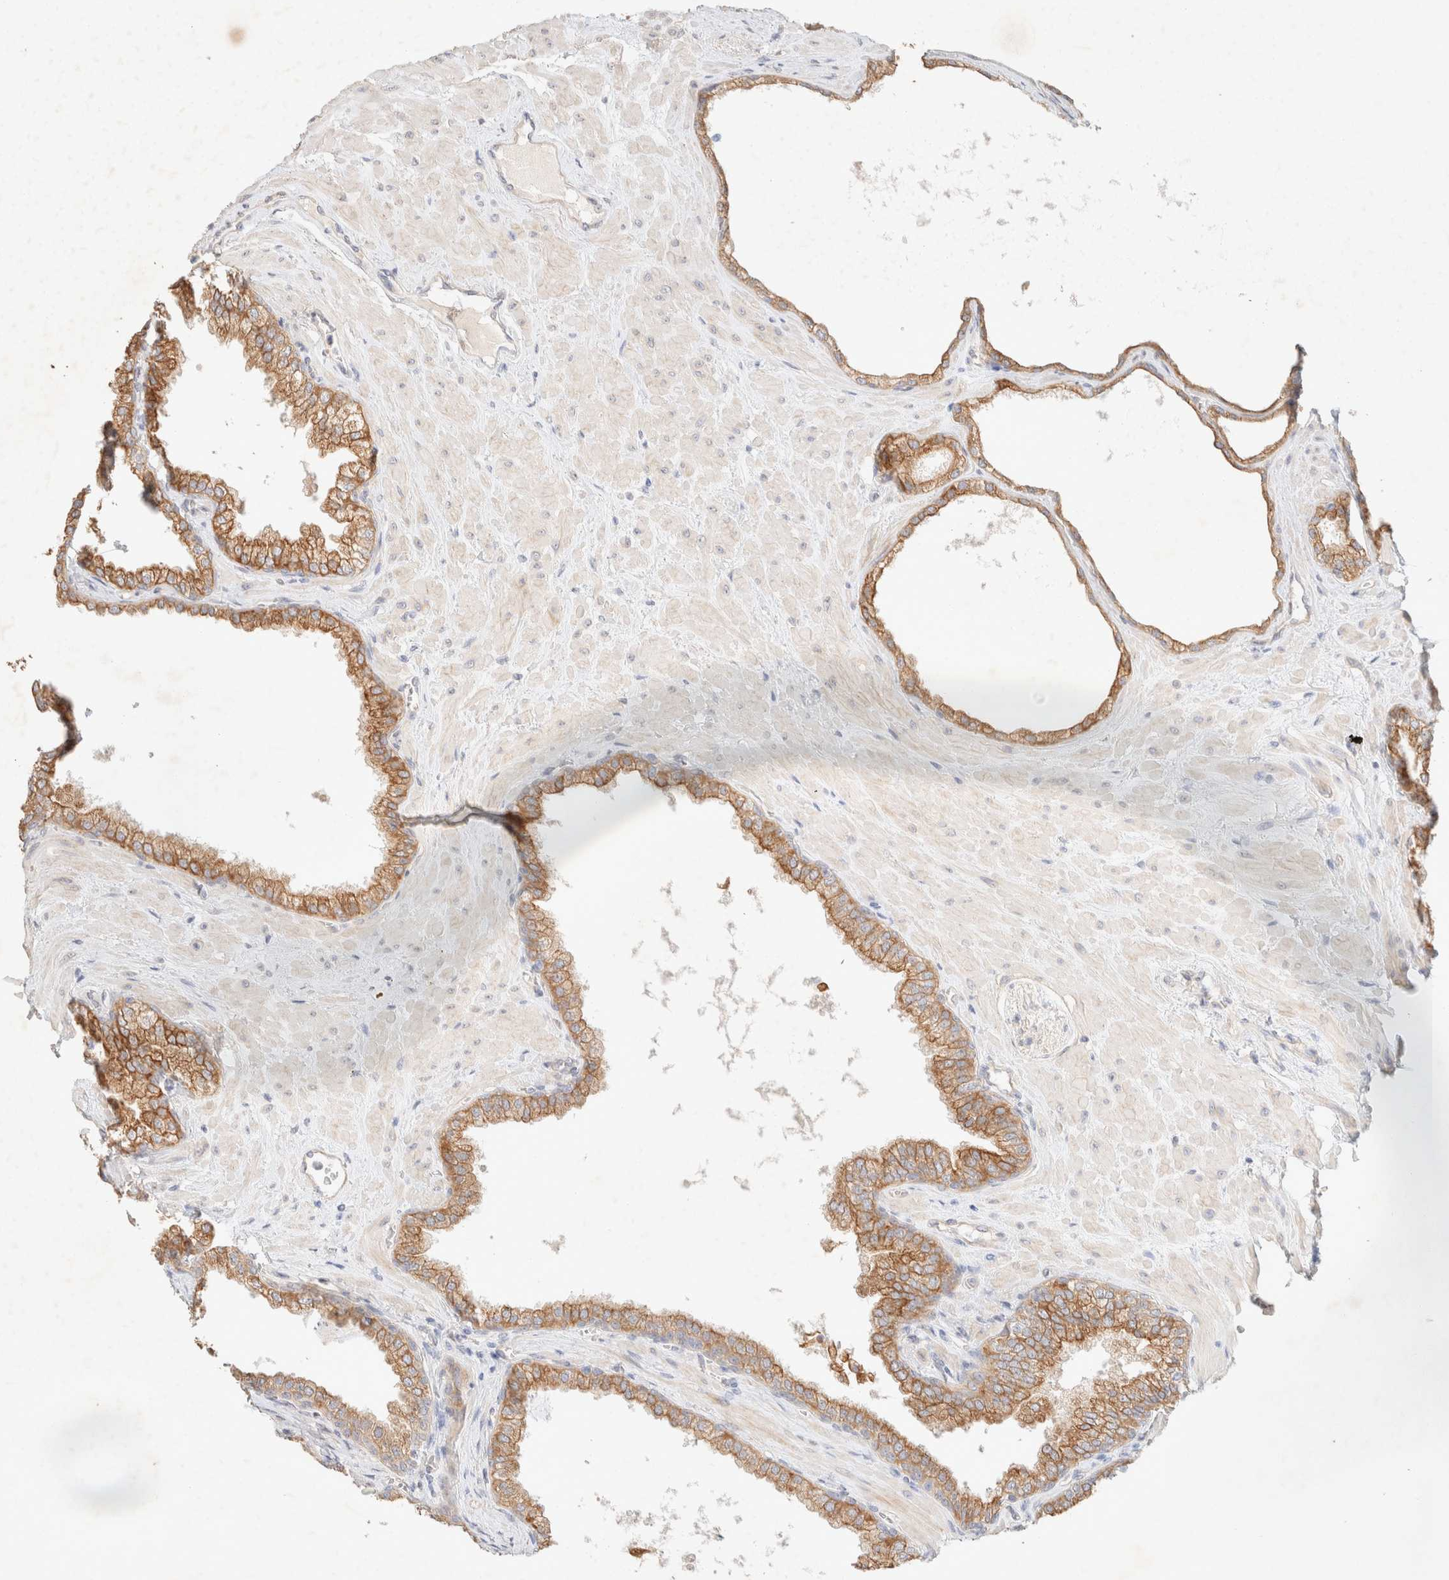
{"staining": {"intensity": "moderate", "quantity": ">75%", "location": "cytoplasmic/membranous"}, "tissue": "prostate cancer", "cell_type": "Tumor cells", "image_type": "cancer", "snomed": [{"axis": "morphology", "description": "Adenocarcinoma, Low grade"}, {"axis": "topography", "description": "Prostate"}], "caption": "Immunohistochemistry (IHC) of human prostate cancer reveals medium levels of moderate cytoplasmic/membranous staining in approximately >75% of tumor cells.", "gene": "CSNK1E", "patient": {"sex": "male", "age": 71}}